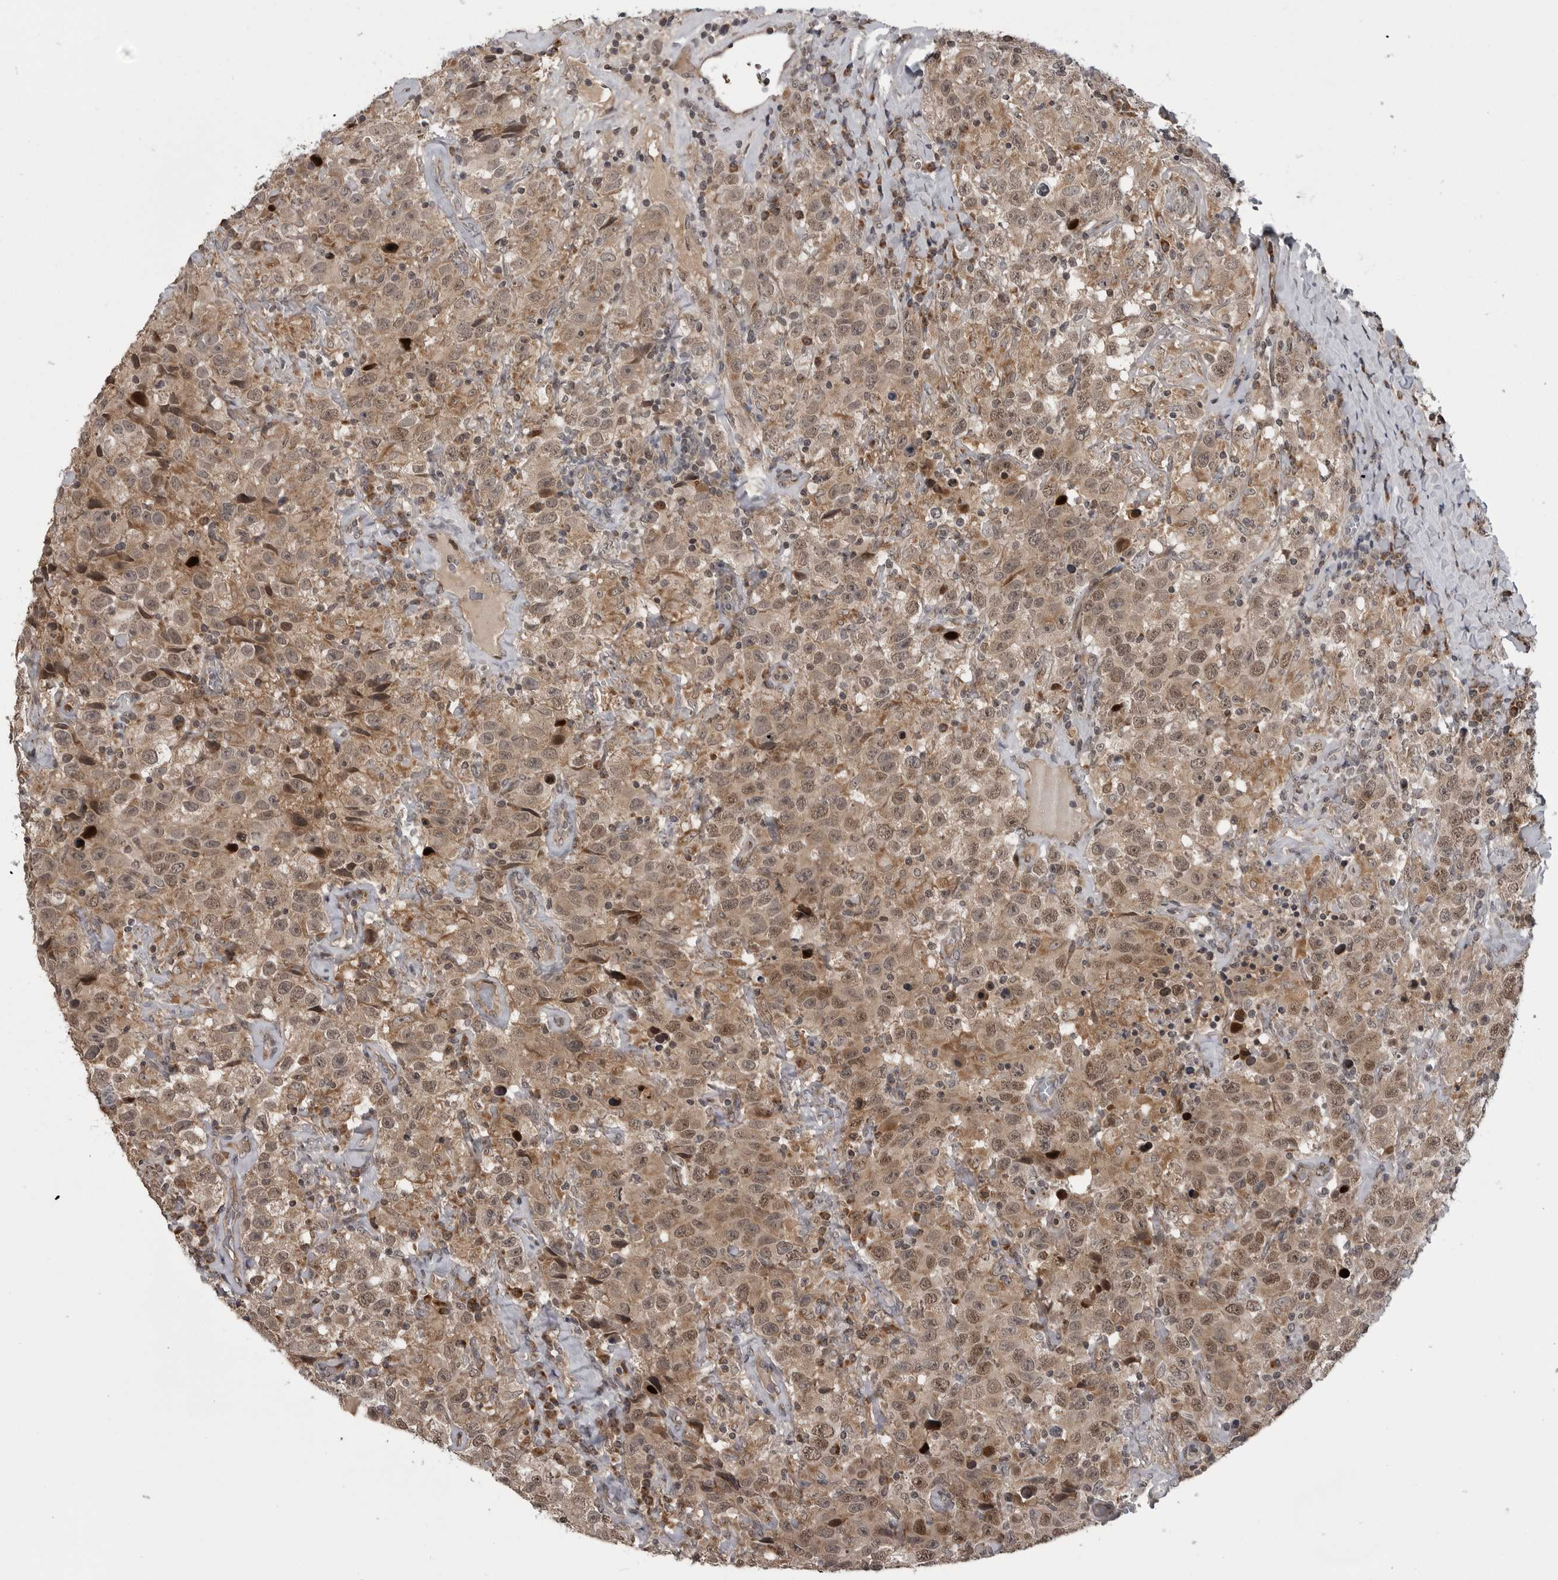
{"staining": {"intensity": "moderate", "quantity": ">75%", "location": "cytoplasmic/membranous,nuclear"}, "tissue": "testis cancer", "cell_type": "Tumor cells", "image_type": "cancer", "snomed": [{"axis": "morphology", "description": "Seminoma, NOS"}, {"axis": "topography", "description": "Testis"}], "caption": "The micrograph demonstrates a brown stain indicating the presence of a protein in the cytoplasmic/membranous and nuclear of tumor cells in testis cancer (seminoma).", "gene": "FAAP100", "patient": {"sex": "male", "age": 41}}